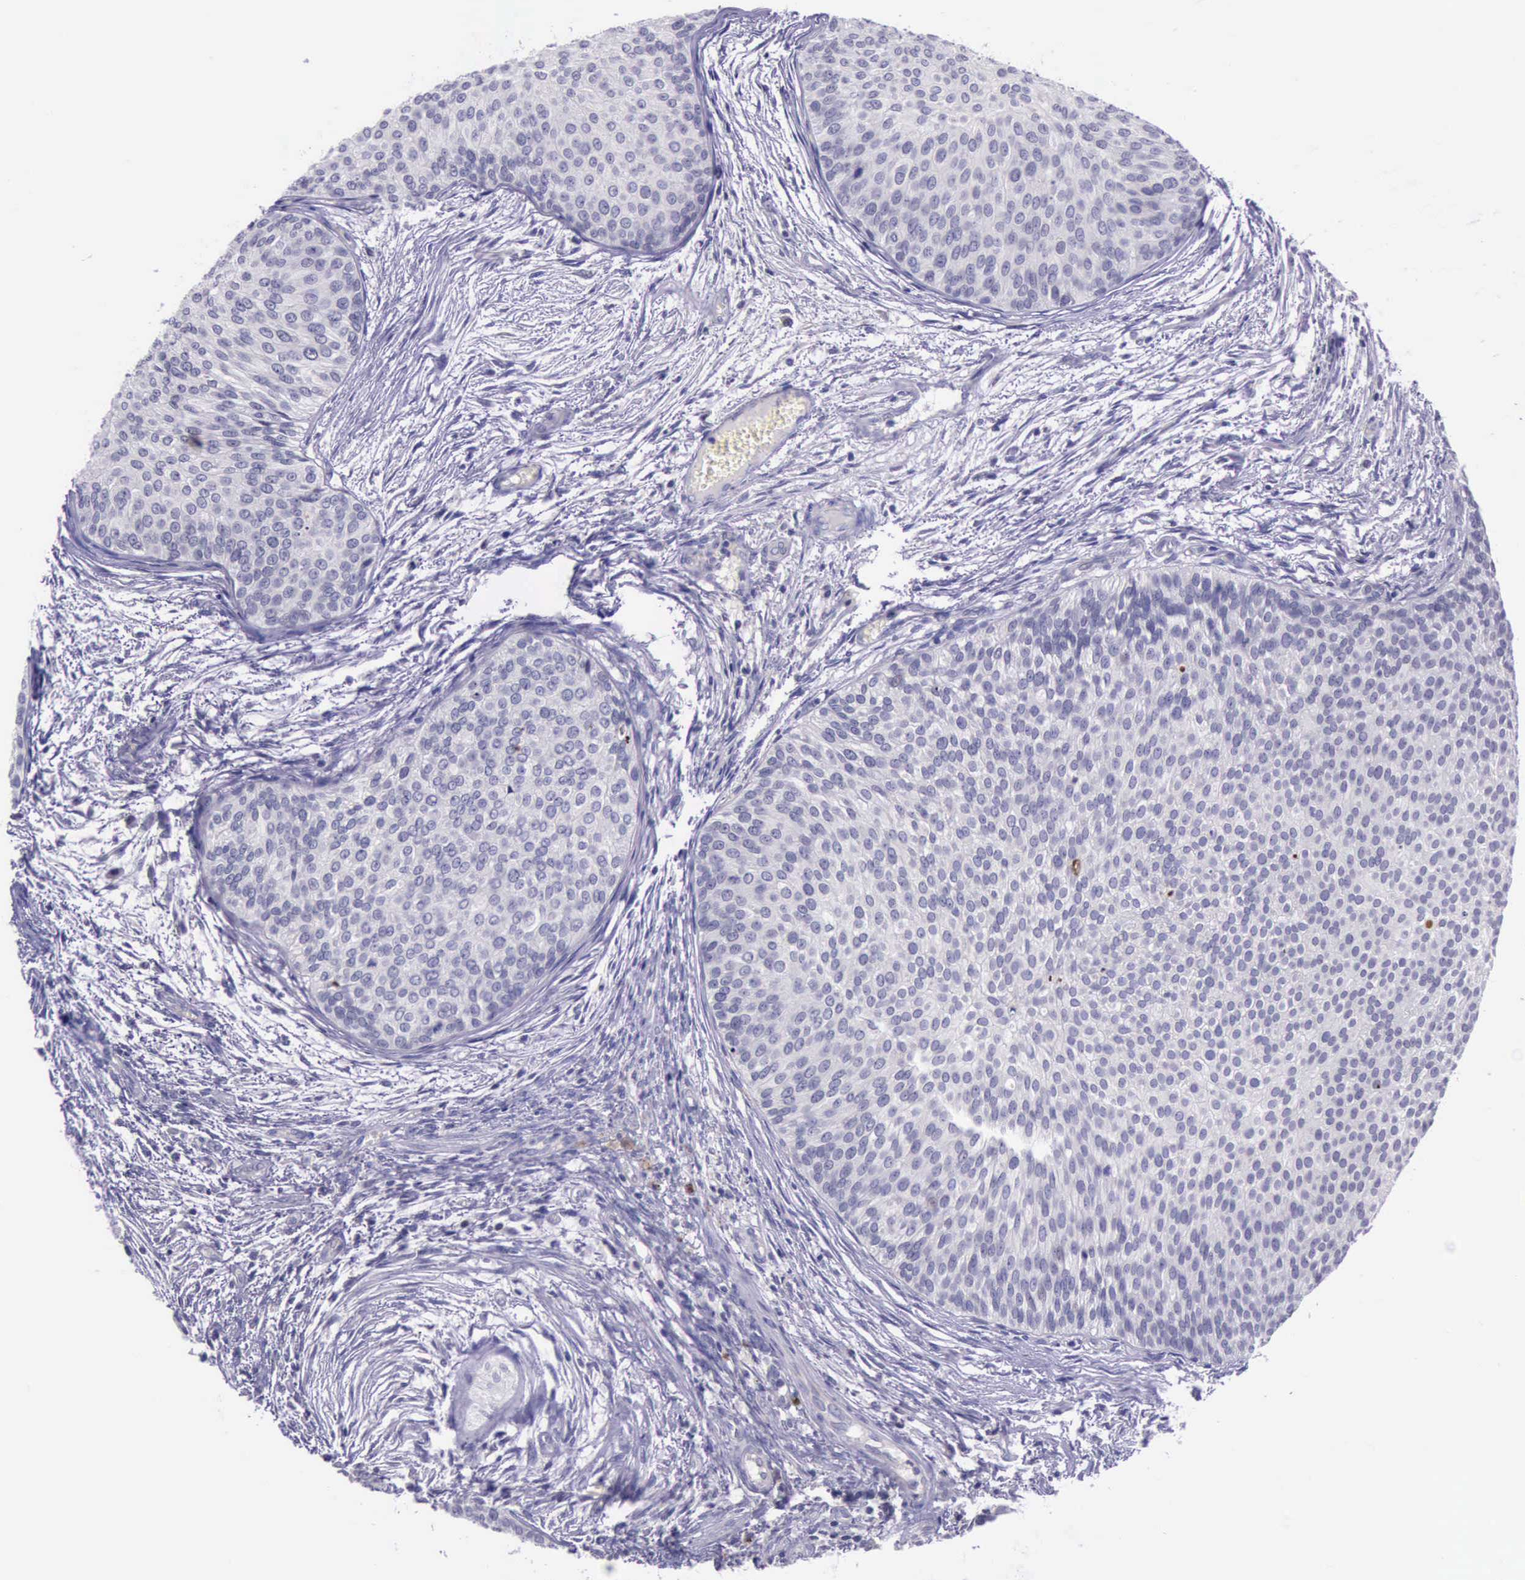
{"staining": {"intensity": "strong", "quantity": "<25%", "location": "nuclear"}, "tissue": "urothelial cancer", "cell_type": "Tumor cells", "image_type": "cancer", "snomed": [{"axis": "morphology", "description": "Urothelial carcinoma, Low grade"}, {"axis": "topography", "description": "Urinary bladder"}], "caption": "Protein analysis of urothelial cancer tissue reveals strong nuclear staining in approximately <25% of tumor cells. (DAB (3,3'-diaminobenzidine) IHC with brightfield microscopy, high magnification).", "gene": "PARP1", "patient": {"sex": "male", "age": 84}}